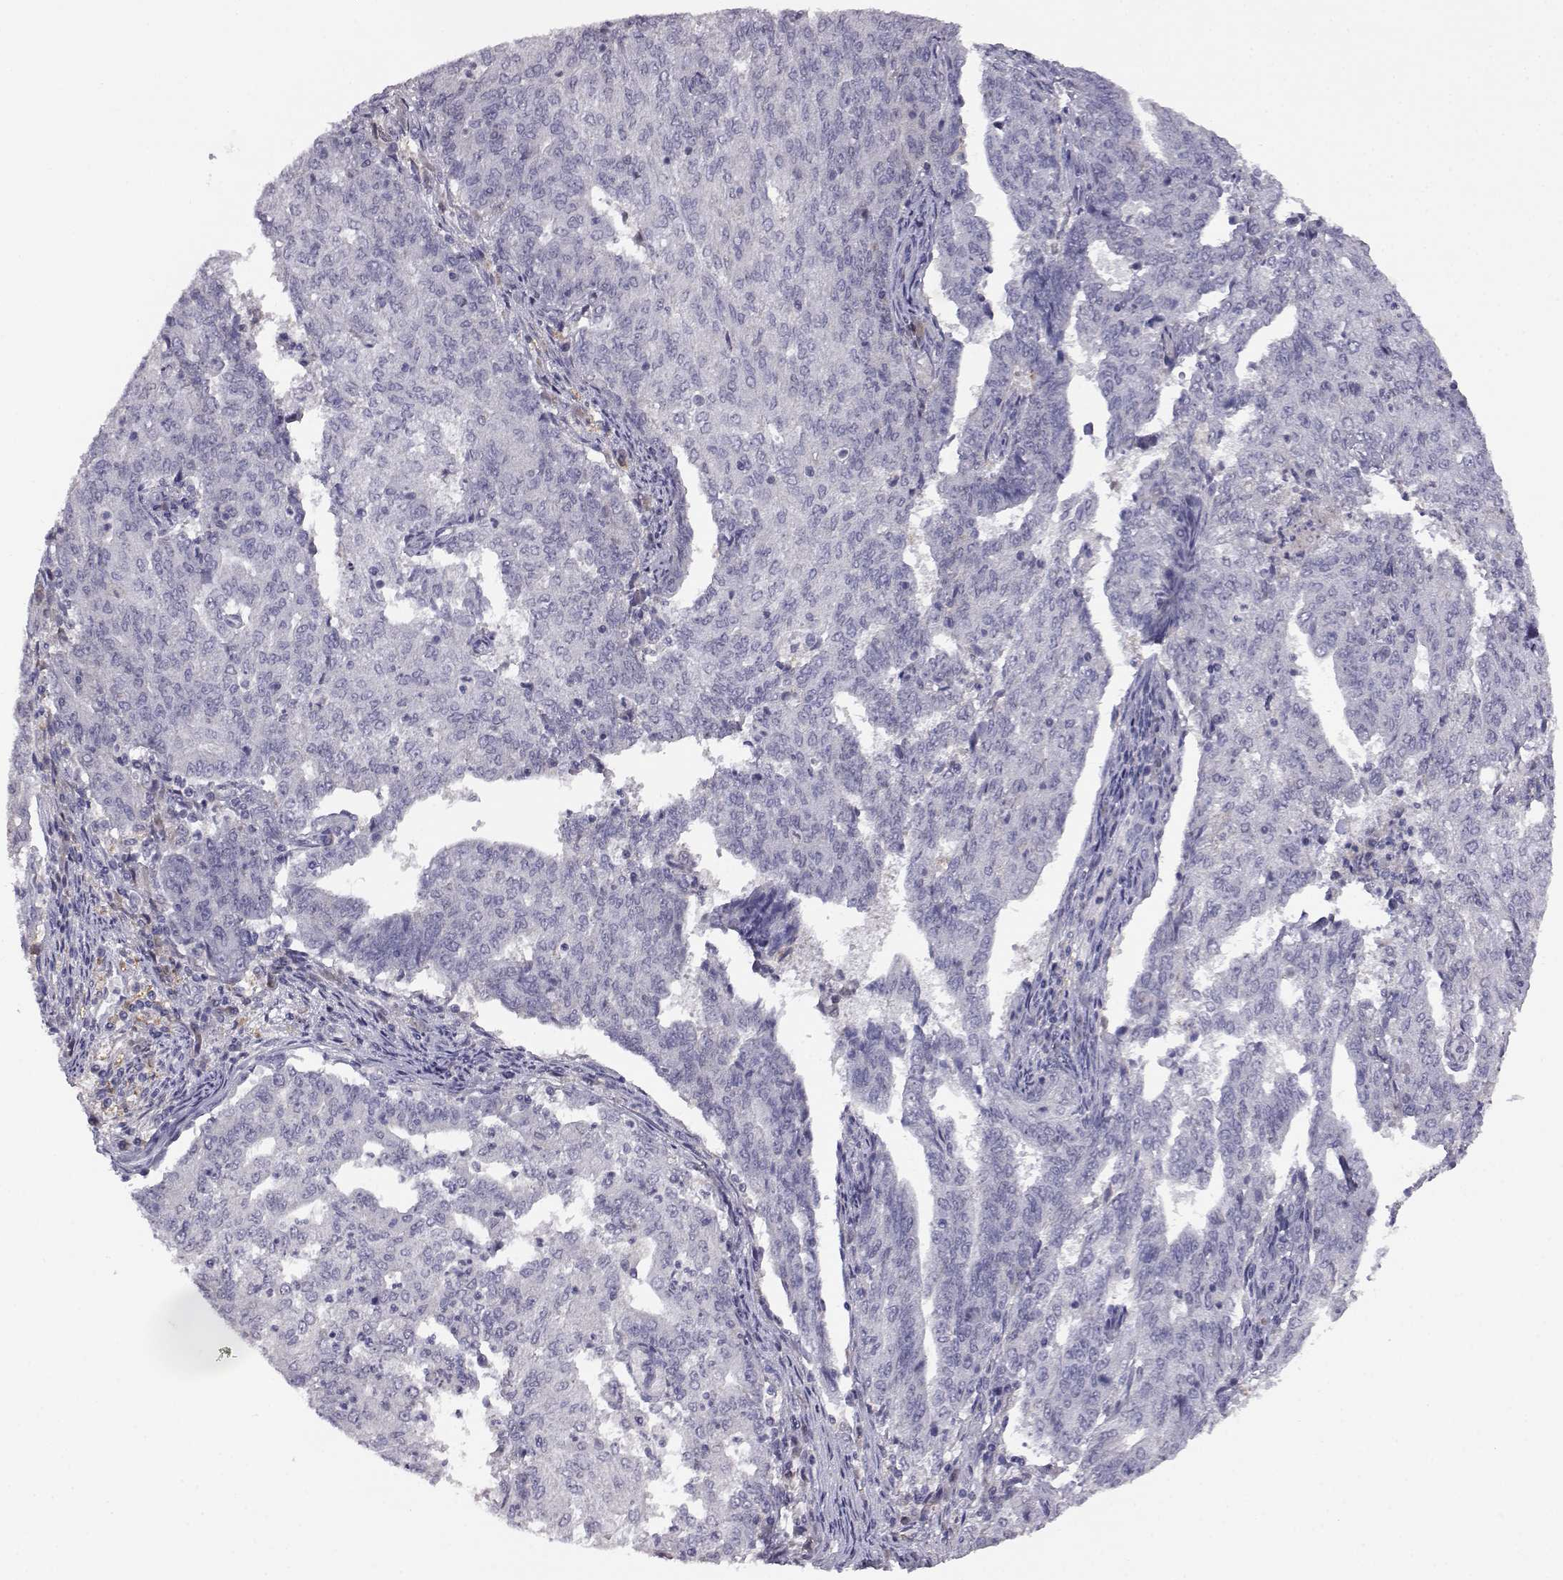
{"staining": {"intensity": "negative", "quantity": "none", "location": "none"}, "tissue": "endometrial cancer", "cell_type": "Tumor cells", "image_type": "cancer", "snomed": [{"axis": "morphology", "description": "Adenocarcinoma, NOS"}, {"axis": "topography", "description": "Endometrium"}], "caption": "Endometrial cancer was stained to show a protein in brown. There is no significant positivity in tumor cells.", "gene": "AKR1B1", "patient": {"sex": "female", "age": 82}}